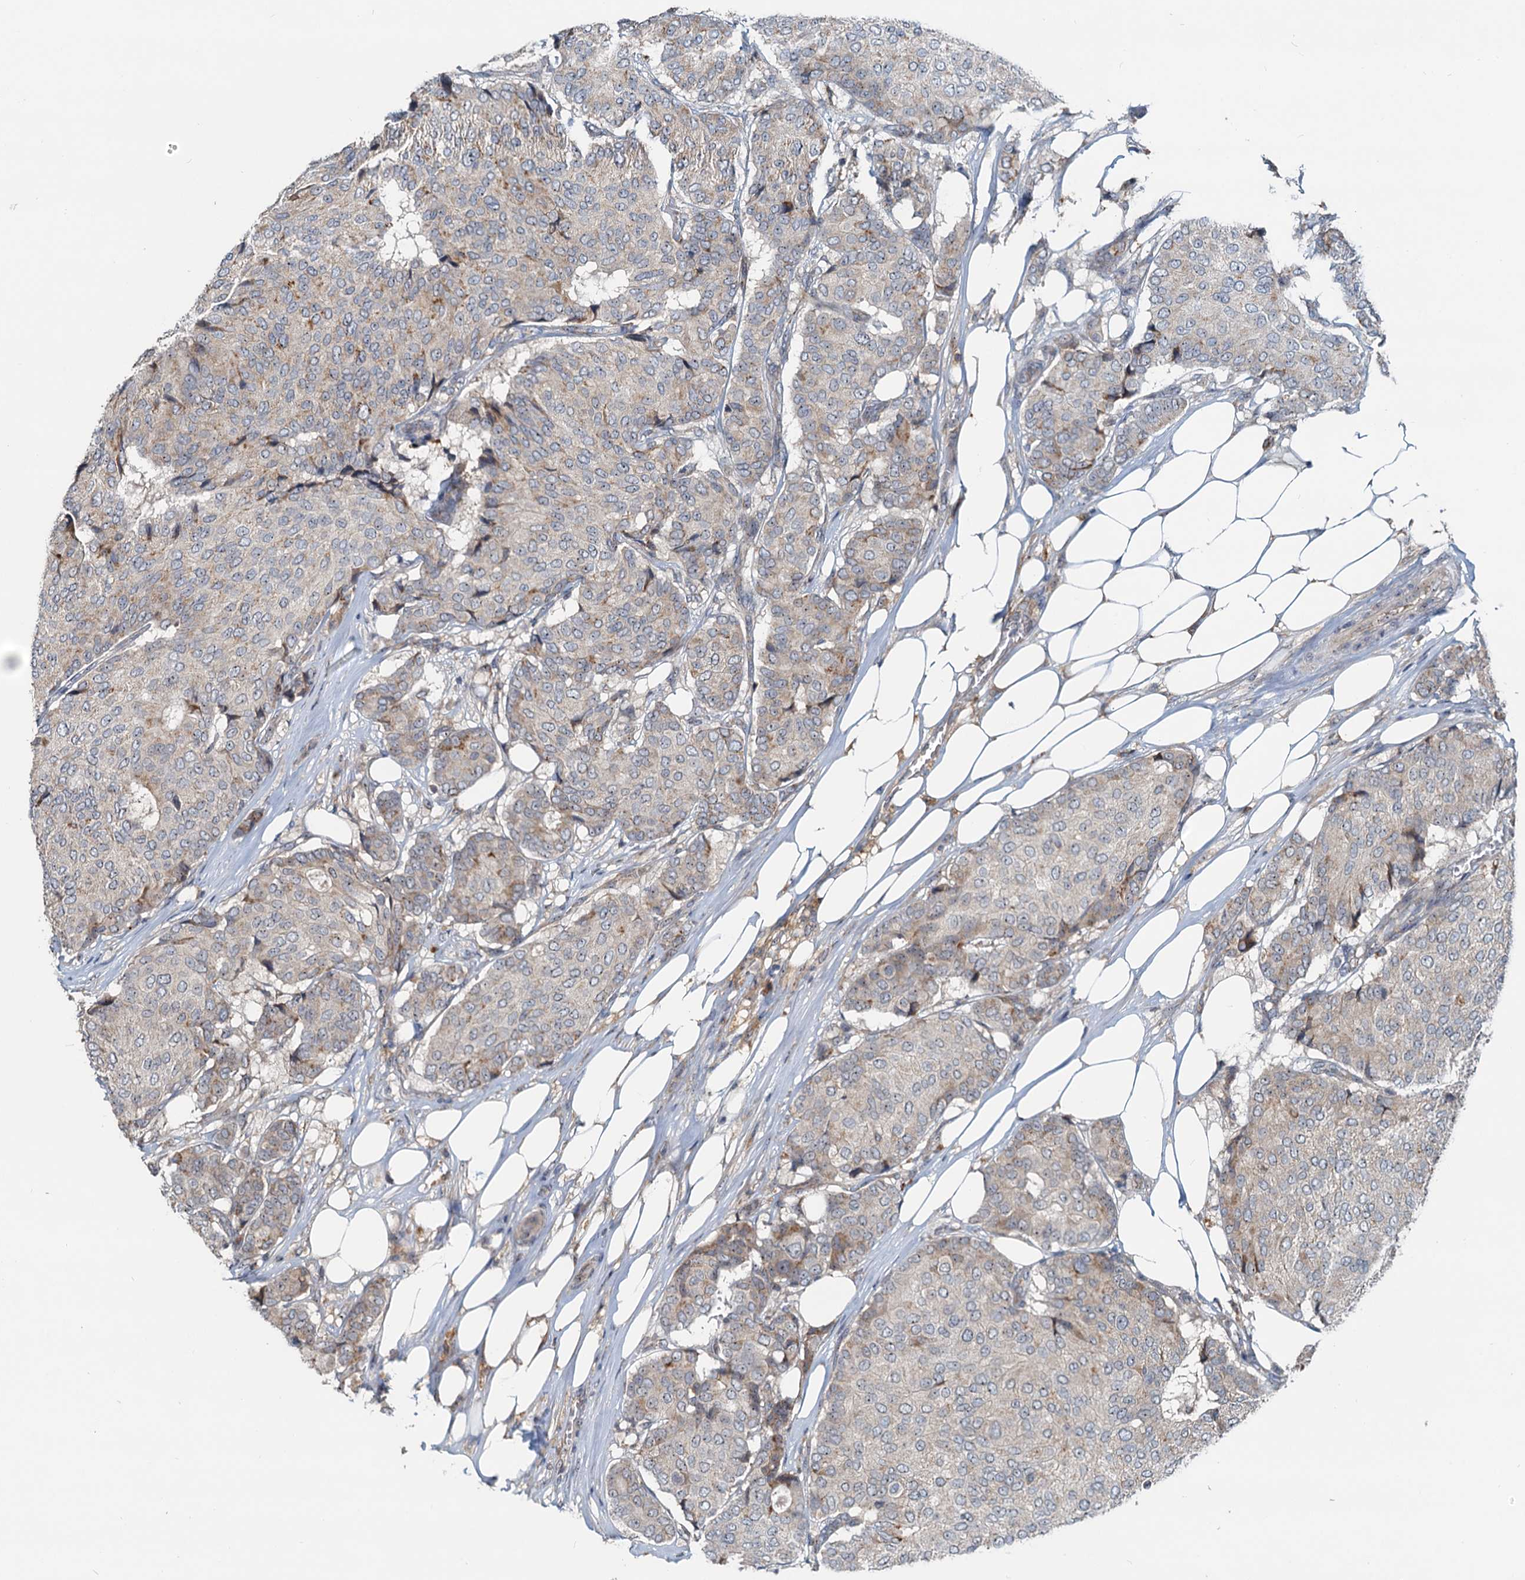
{"staining": {"intensity": "negative", "quantity": "none", "location": "none"}, "tissue": "breast cancer", "cell_type": "Tumor cells", "image_type": "cancer", "snomed": [{"axis": "morphology", "description": "Duct carcinoma"}, {"axis": "topography", "description": "Breast"}], "caption": "This is a micrograph of immunohistochemistry (IHC) staining of breast cancer (invasive ductal carcinoma), which shows no positivity in tumor cells.", "gene": "RGS7BP", "patient": {"sex": "female", "age": 75}}